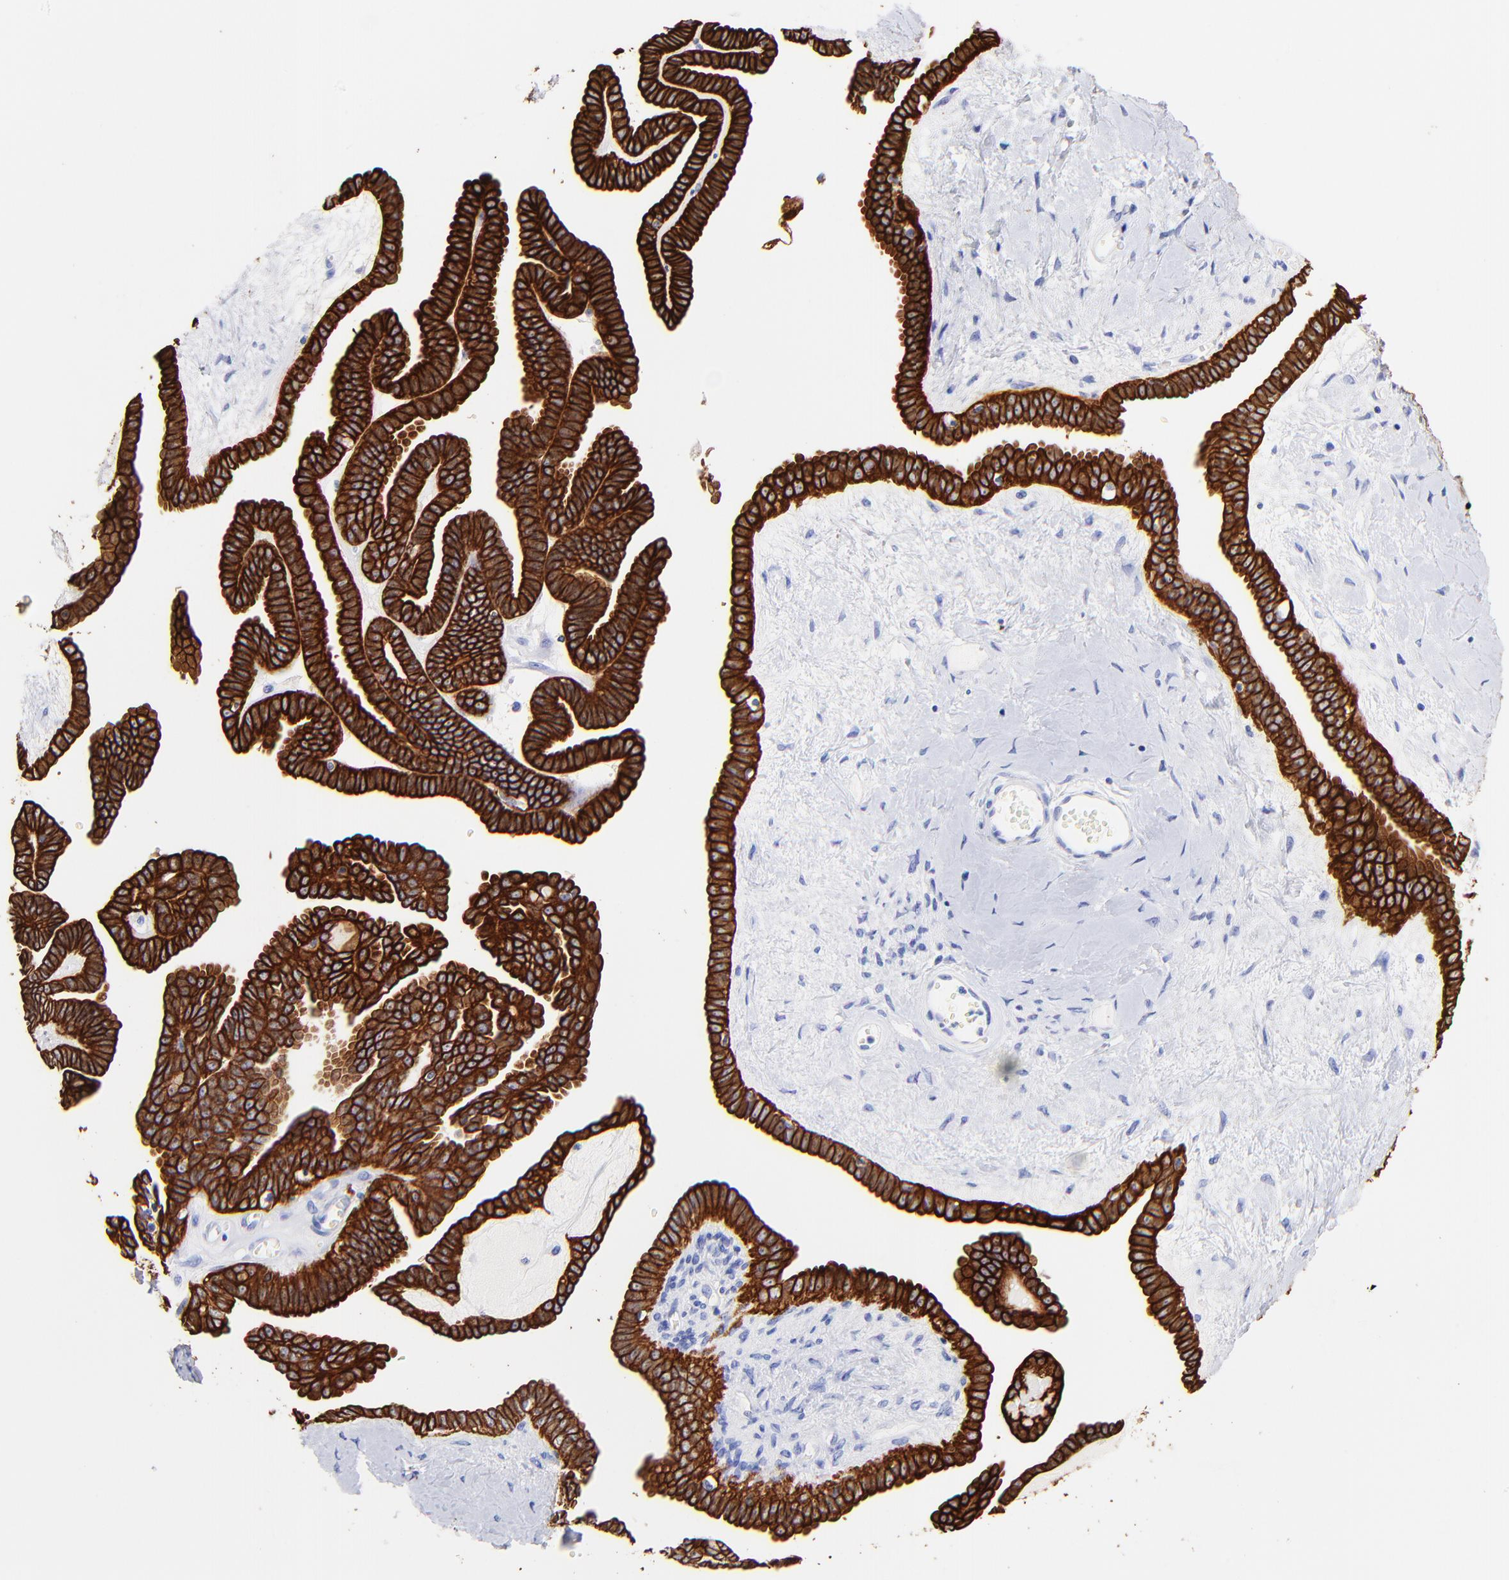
{"staining": {"intensity": "strong", "quantity": ">75%", "location": "cytoplasmic/membranous"}, "tissue": "ovarian cancer", "cell_type": "Tumor cells", "image_type": "cancer", "snomed": [{"axis": "morphology", "description": "Cystadenocarcinoma, serous, NOS"}, {"axis": "topography", "description": "Ovary"}], "caption": "Tumor cells exhibit high levels of strong cytoplasmic/membranous staining in about >75% of cells in serous cystadenocarcinoma (ovarian).", "gene": "KRT19", "patient": {"sex": "female", "age": 71}}